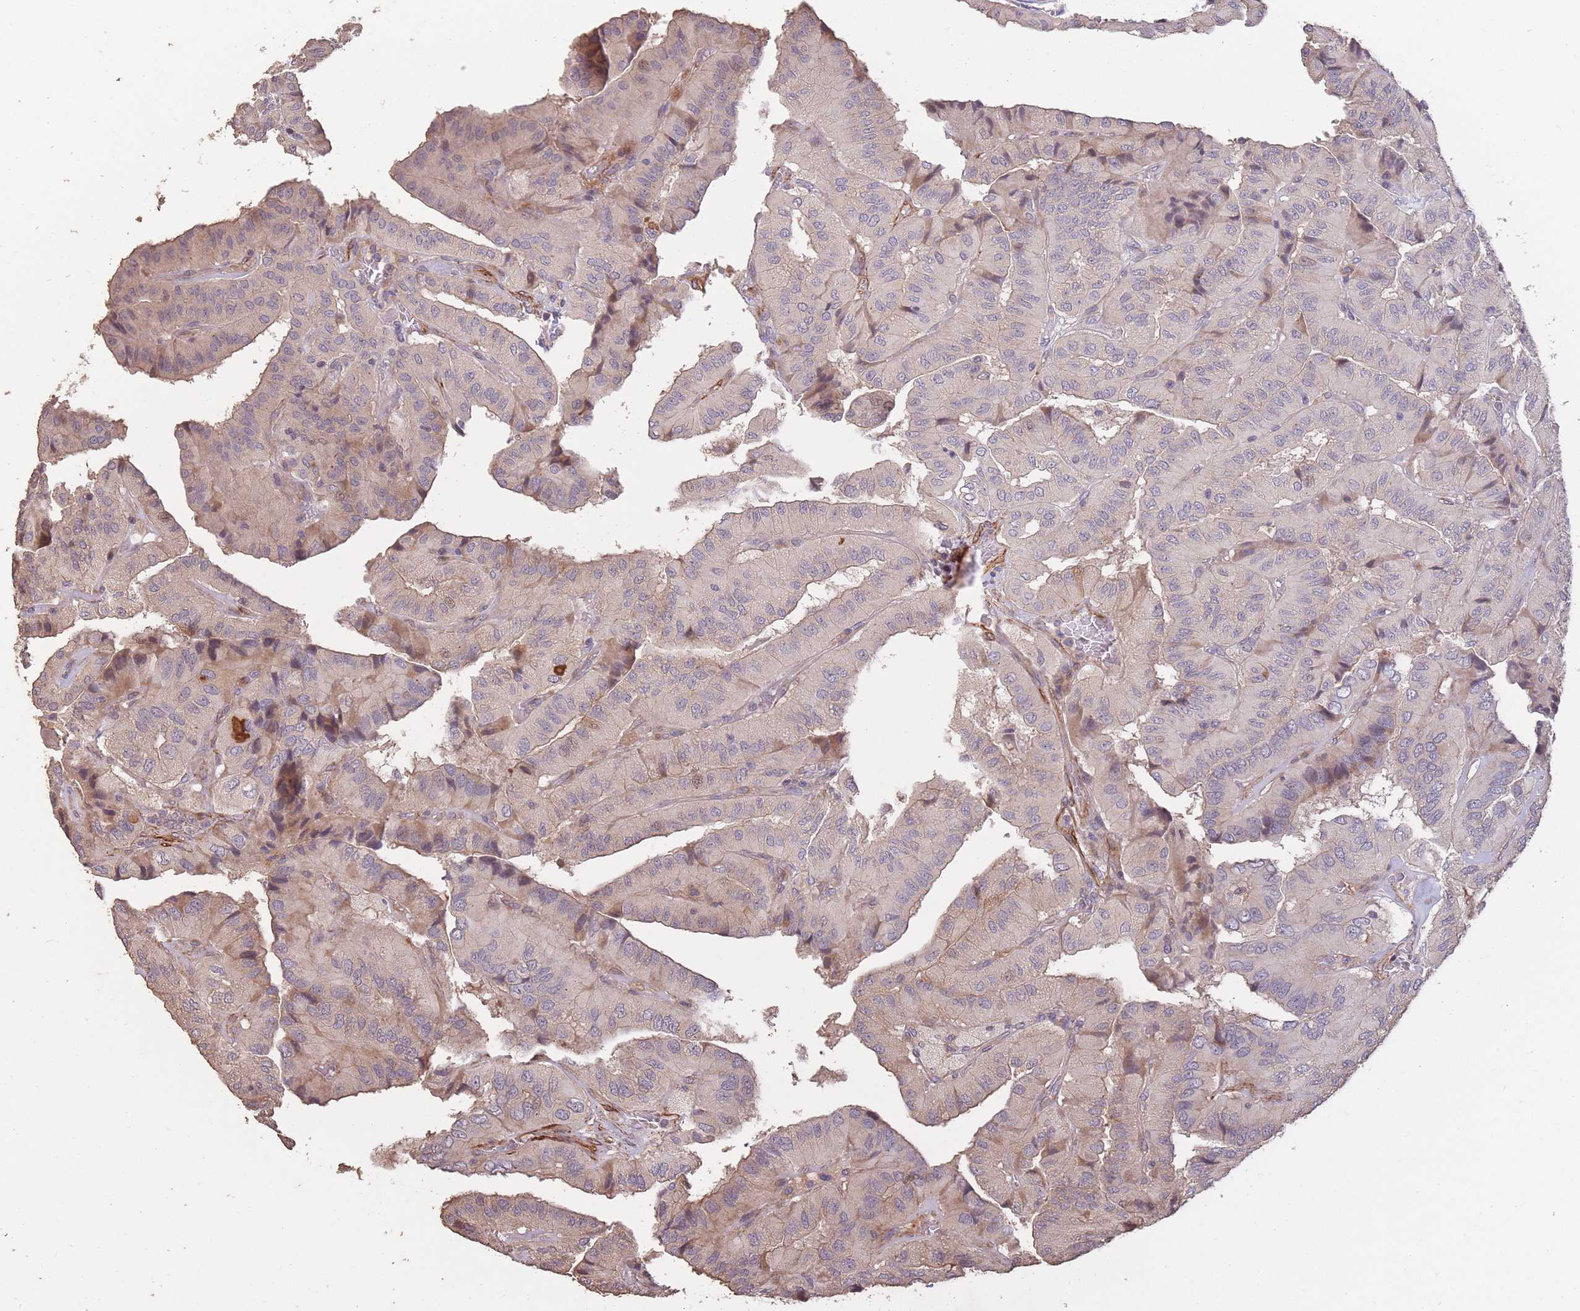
{"staining": {"intensity": "weak", "quantity": "<25%", "location": "cytoplasmic/membranous"}, "tissue": "thyroid cancer", "cell_type": "Tumor cells", "image_type": "cancer", "snomed": [{"axis": "morphology", "description": "Normal tissue, NOS"}, {"axis": "morphology", "description": "Papillary adenocarcinoma, NOS"}, {"axis": "topography", "description": "Thyroid gland"}], "caption": "This is an IHC micrograph of thyroid papillary adenocarcinoma. There is no expression in tumor cells.", "gene": "NLRC4", "patient": {"sex": "female", "age": 59}}